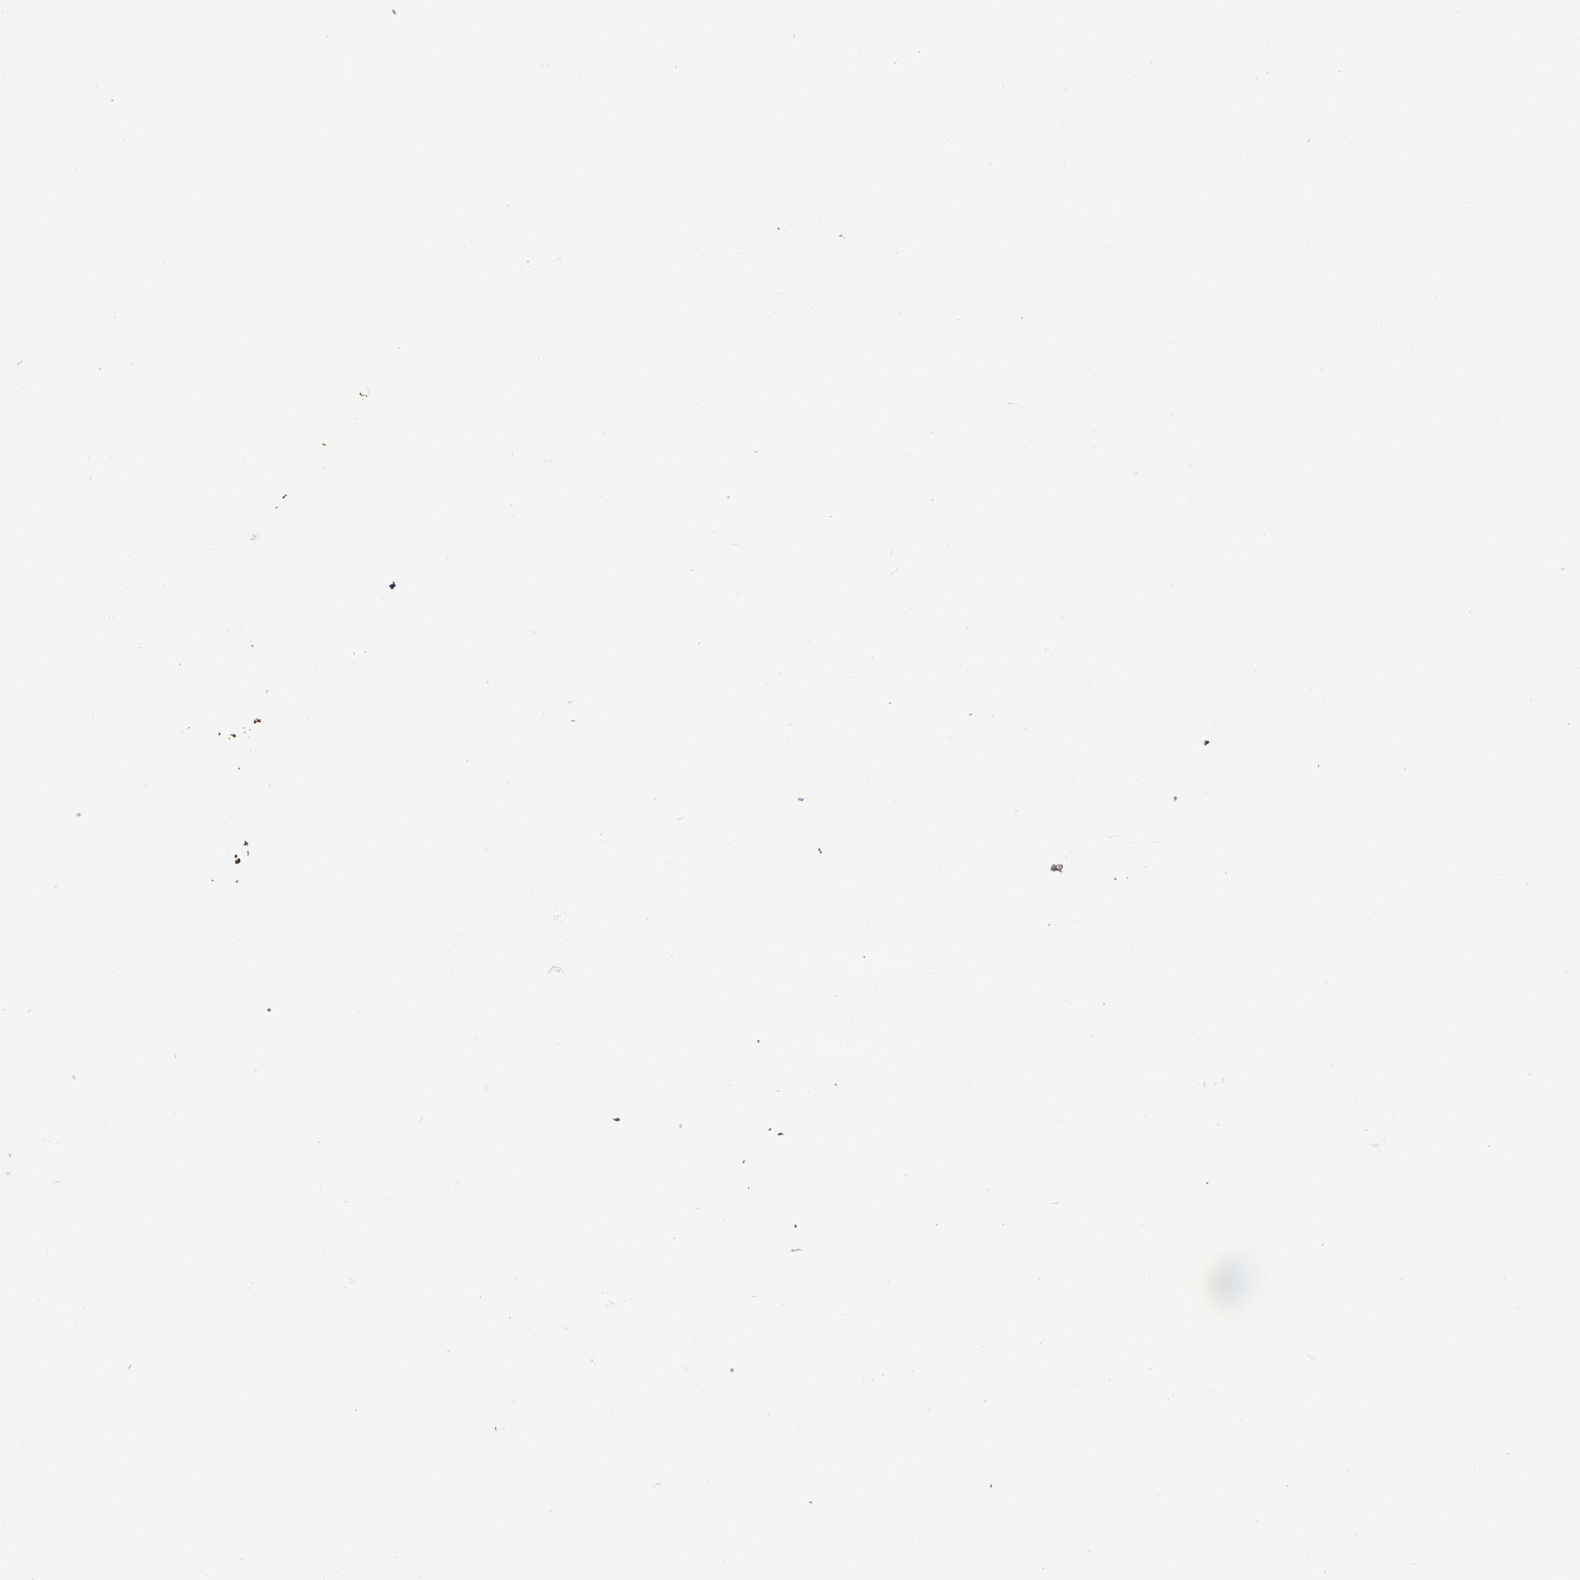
{"staining": {"intensity": "strong", "quantity": "25%-75%", "location": "cytoplasmic/membranous"}, "tissue": "salivary gland", "cell_type": "Glandular cells", "image_type": "normal", "snomed": [{"axis": "morphology", "description": "Normal tissue, NOS"}, {"axis": "topography", "description": "Salivary gland"}], "caption": "Immunohistochemical staining of normal human salivary gland shows strong cytoplasmic/membranous protein expression in about 25%-75% of glandular cells. The staining was performed using DAB to visualize the protein expression in brown, while the nuclei were stained in blue with hematoxylin (Magnification: 20x).", "gene": "PLEKHM1", "patient": {"sex": "male", "age": 82}}